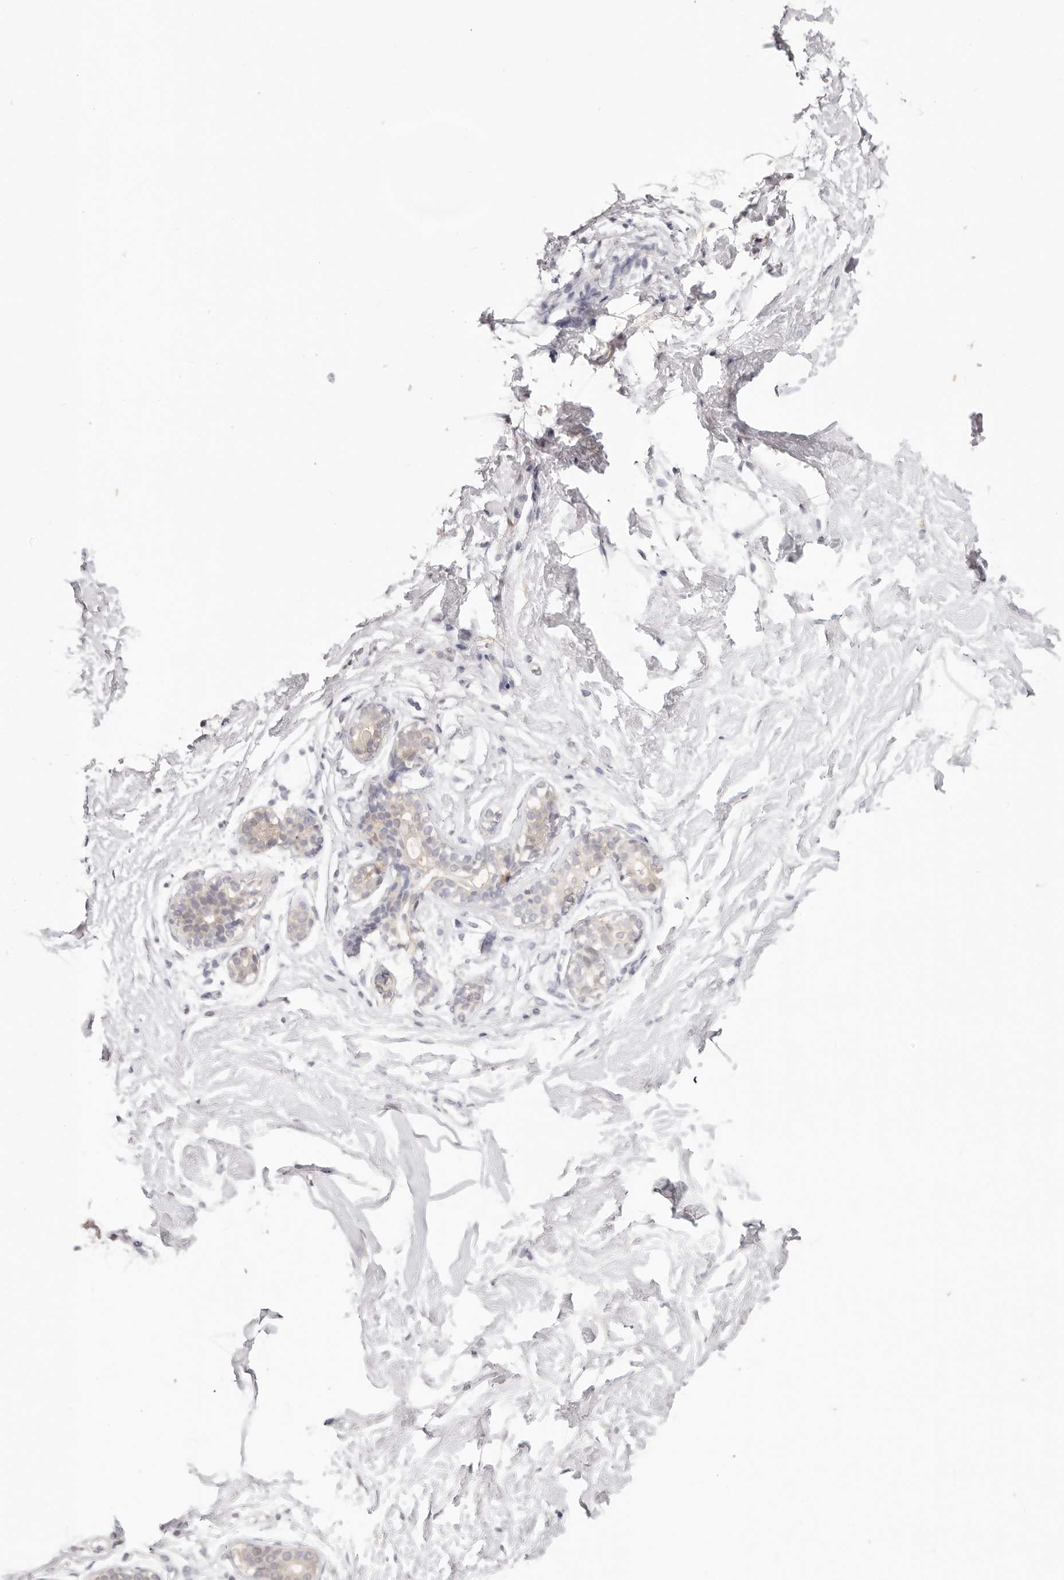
{"staining": {"intensity": "negative", "quantity": "none", "location": "none"}, "tissue": "breast", "cell_type": "Adipocytes", "image_type": "normal", "snomed": [{"axis": "morphology", "description": "Normal tissue, NOS"}, {"axis": "morphology", "description": "Adenoma, NOS"}, {"axis": "topography", "description": "Breast"}], "caption": "Immunohistochemical staining of benign human breast demonstrates no significant staining in adipocytes.", "gene": "GGPS1", "patient": {"sex": "female", "age": 23}}